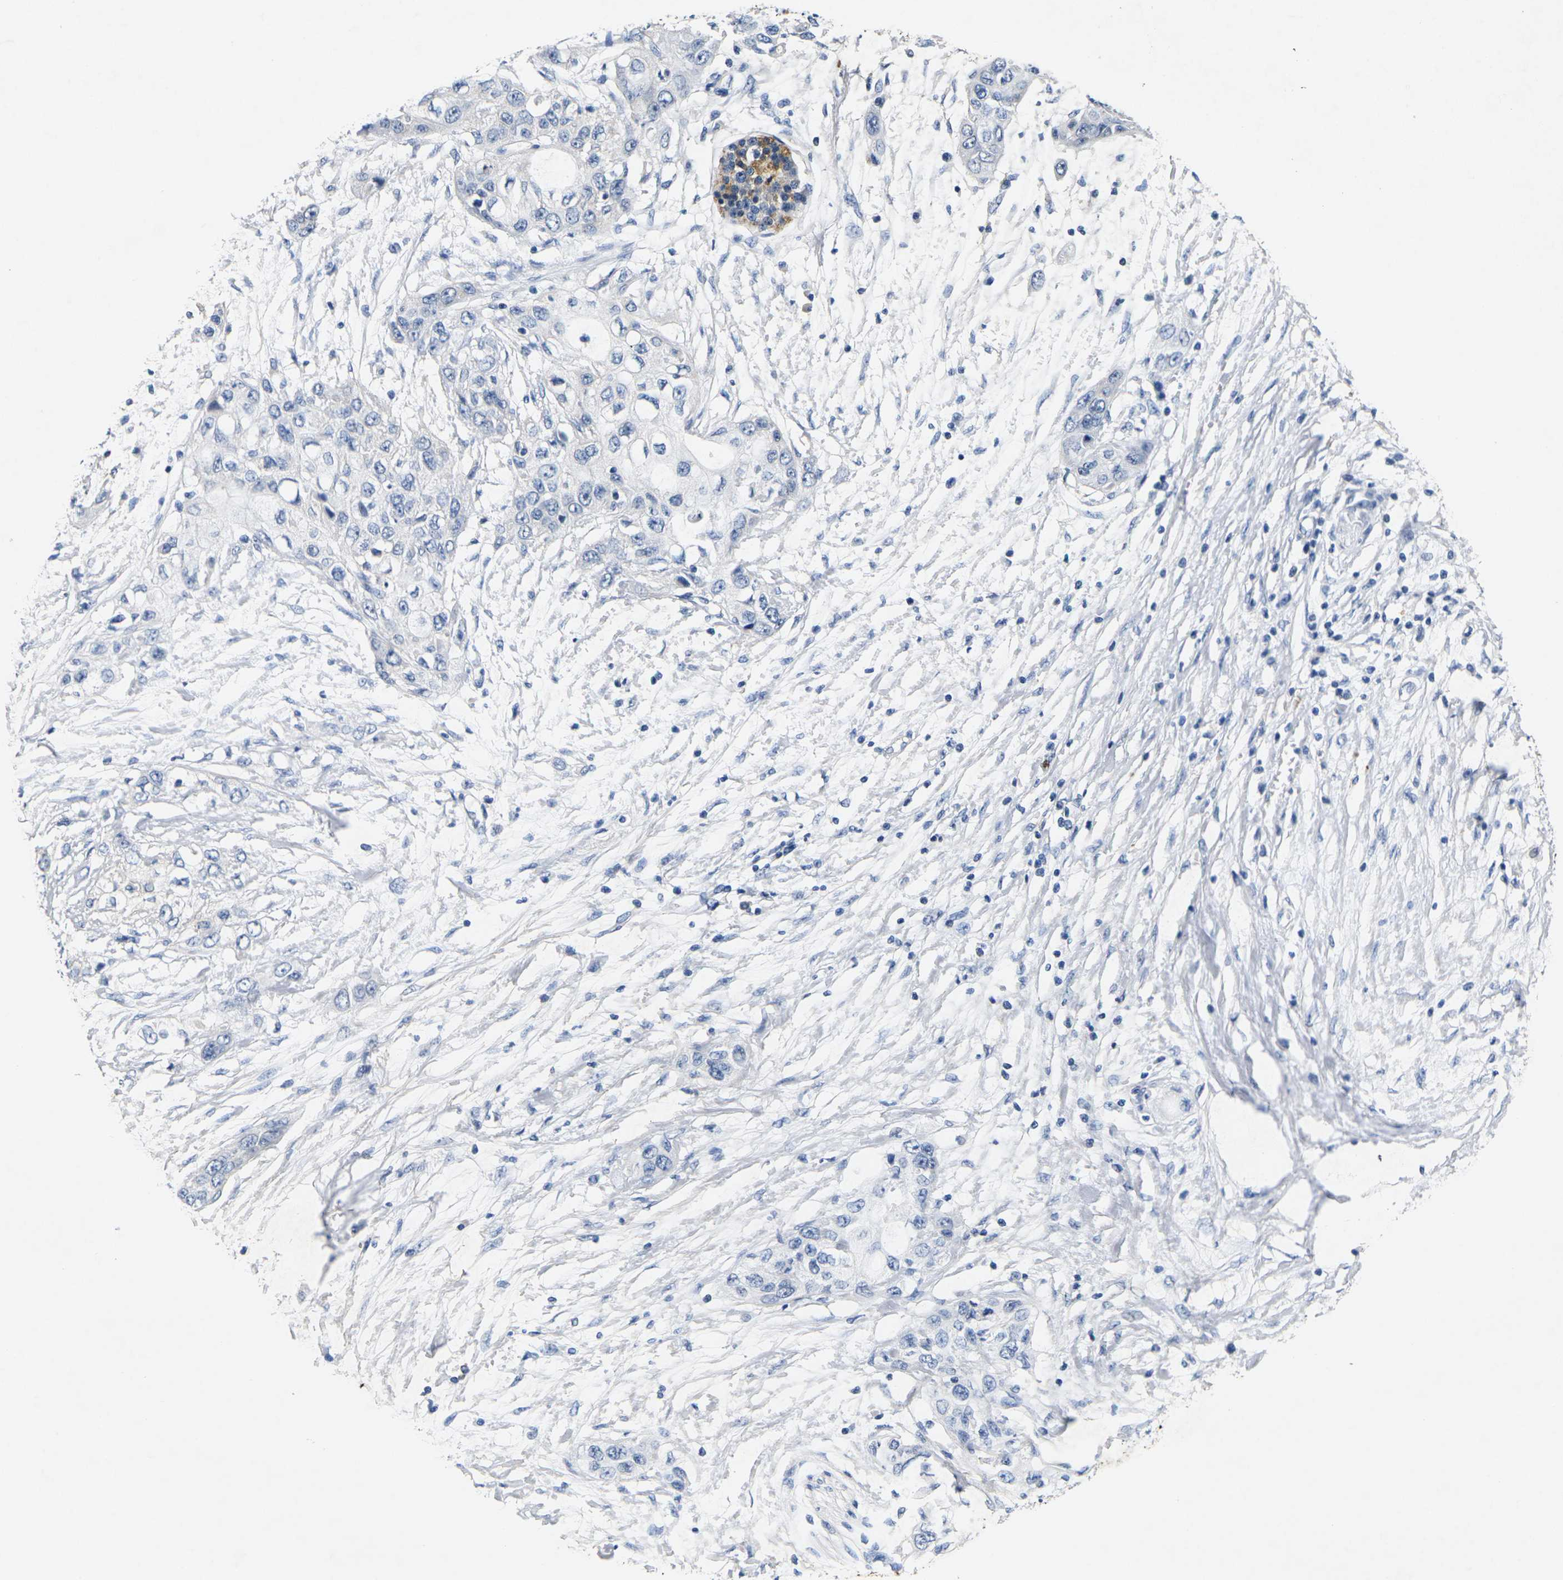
{"staining": {"intensity": "negative", "quantity": "none", "location": "none"}, "tissue": "pancreatic cancer", "cell_type": "Tumor cells", "image_type": "cancer", "snomed": [{"axis": "morphology", "description": "Adenocarcinoma, NOS"}, {"axis": "topography", "description": "Pancreas"}], "caption": "Immunohistochemical staining of pancreatic cancer (adenocarcinoma) demonstrates no significant expression in tumor cells.", "gene": "NOCT", "patient": {"sex": "female", "age": 70}}